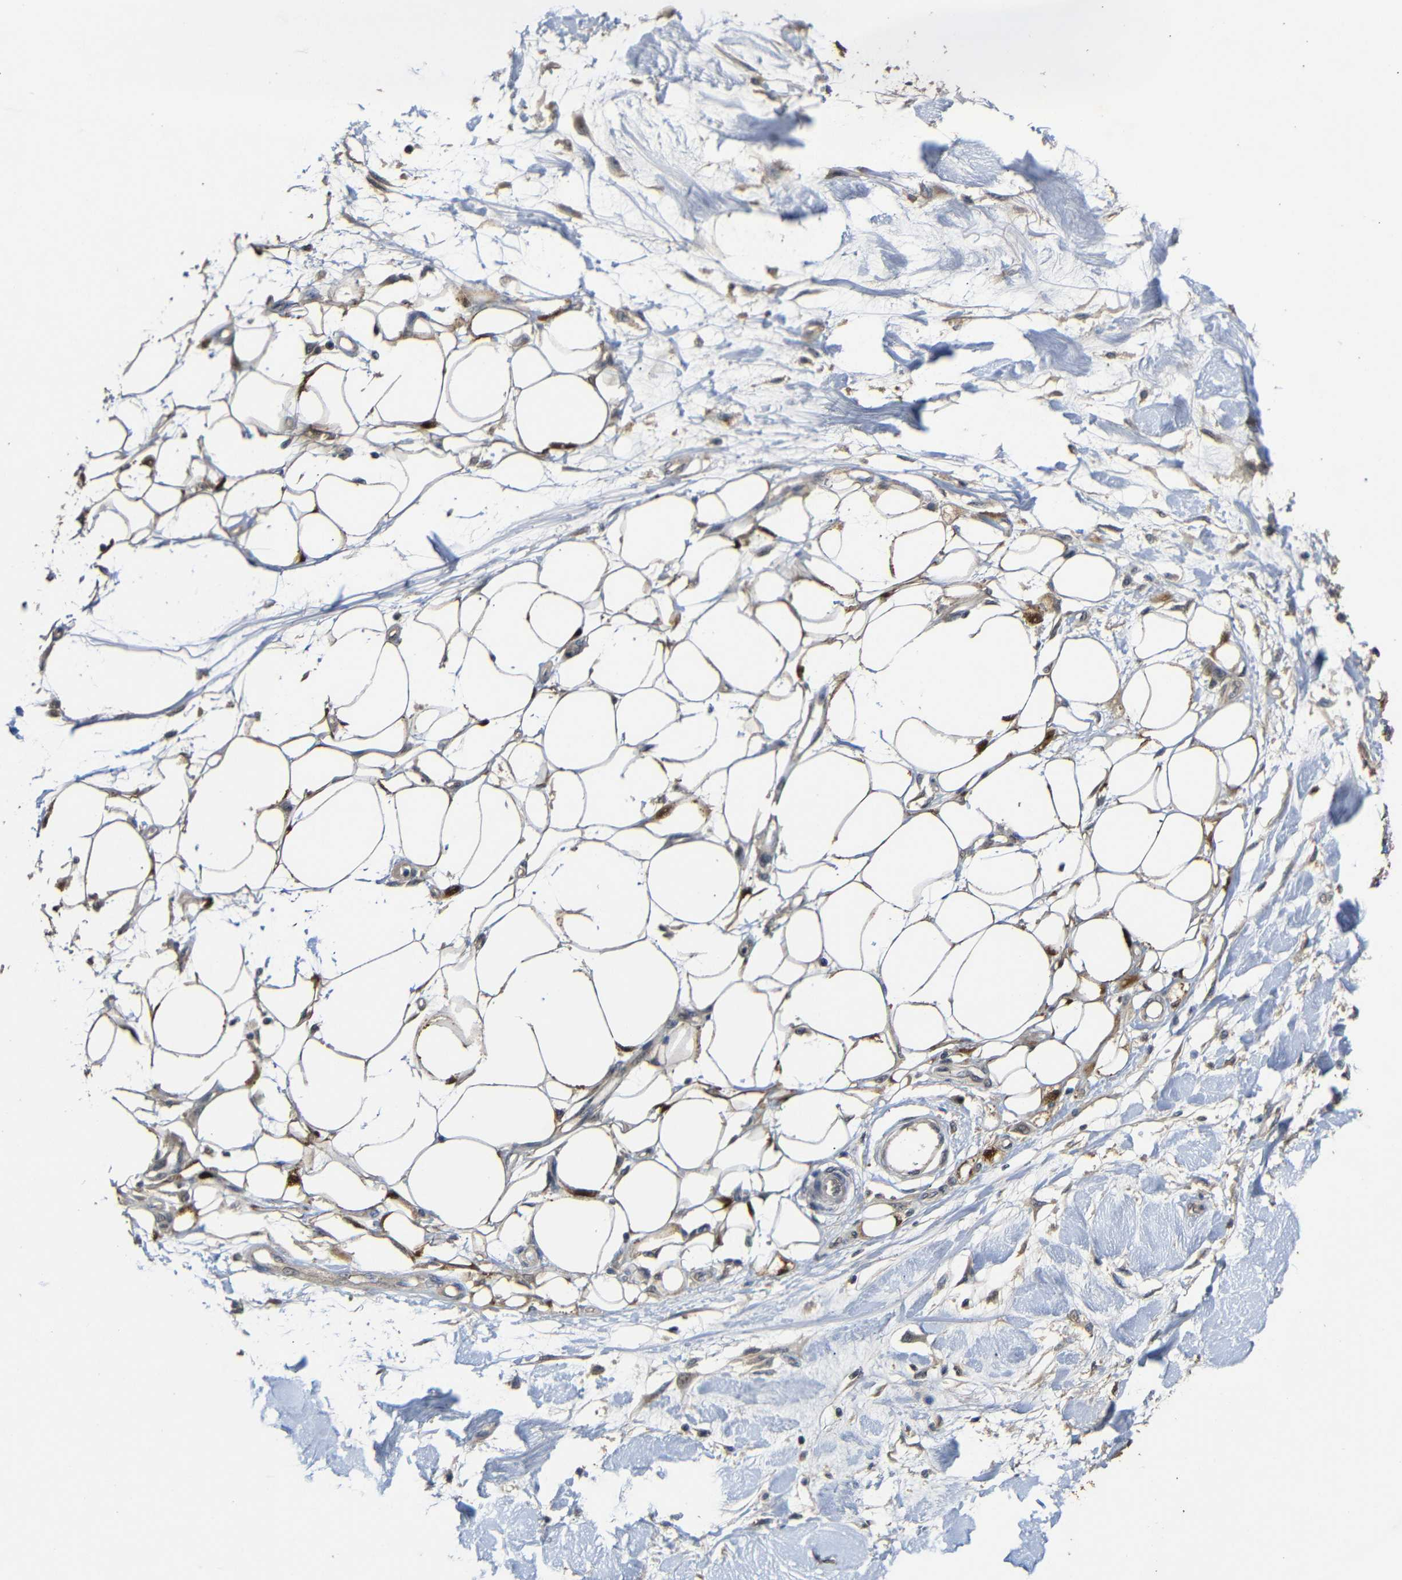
{"staining": {"intensity": "moderate", "quantity": ">75%", "location": "cytoplasmic/membranous,nuclear"}, "tissue": "adipose tissue", "cell_type": "Adipocytes", "image_type": "normal", "snomed": [{"axis": "morphology", "description": "Normal tissue, NOS"}, {"axis": "morphology", "description": "Squamous cell carcinoma, NOS"}, {"axis": "topography", "description": "Skin"}, {"axis": "topography", "description": "Peripheral nerve tissue"}], "caption": "There is medium levels of moderate cytoplasmic/membranous,nuclear staining in adipocytes of unremarkable adipose tissue, as demonstrated by immunohistochemical staining (brown color).", "gene": "ATG12", "patient": {"sex": "male", "age": 83}}